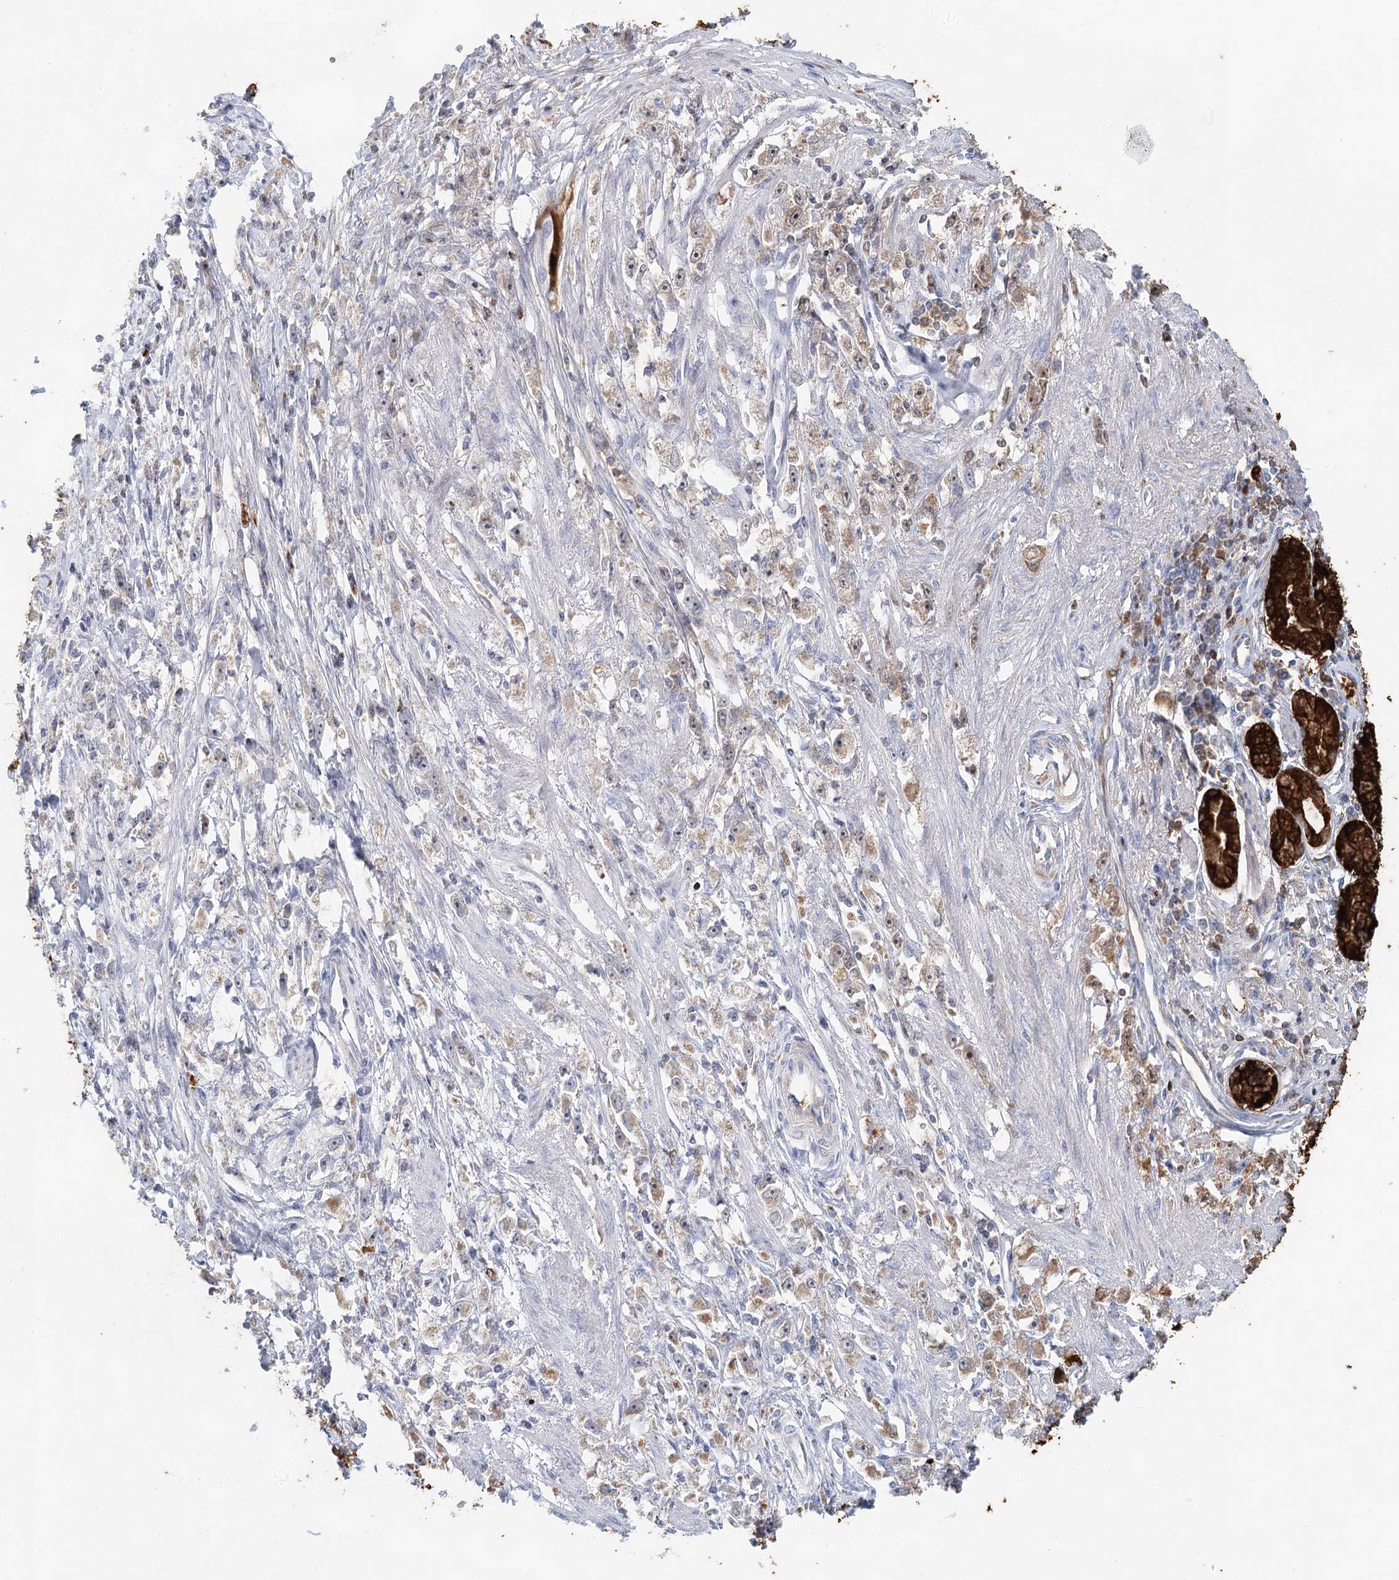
{"staining": {"intensity": "moderate", "quantity": "<25%", "location": "cytoplasmic/membranous"}, "tissue": "stomach cancer", "cell_type": "Tumor cells", "image_type": "cancer", "snomed": [{"axis": "morphology", "description": "Adenocarcinoma, NOS"}, {"axis": "topography", "description": "Stomach"}], "caption": "A brown stain shows moderate cytoplasmic/membranous staining of a protein in stomach cancer (adenocarcinoma) tumor cells.", "gene": "XPO6", "patient": {"sex": "female", "age": 59}}